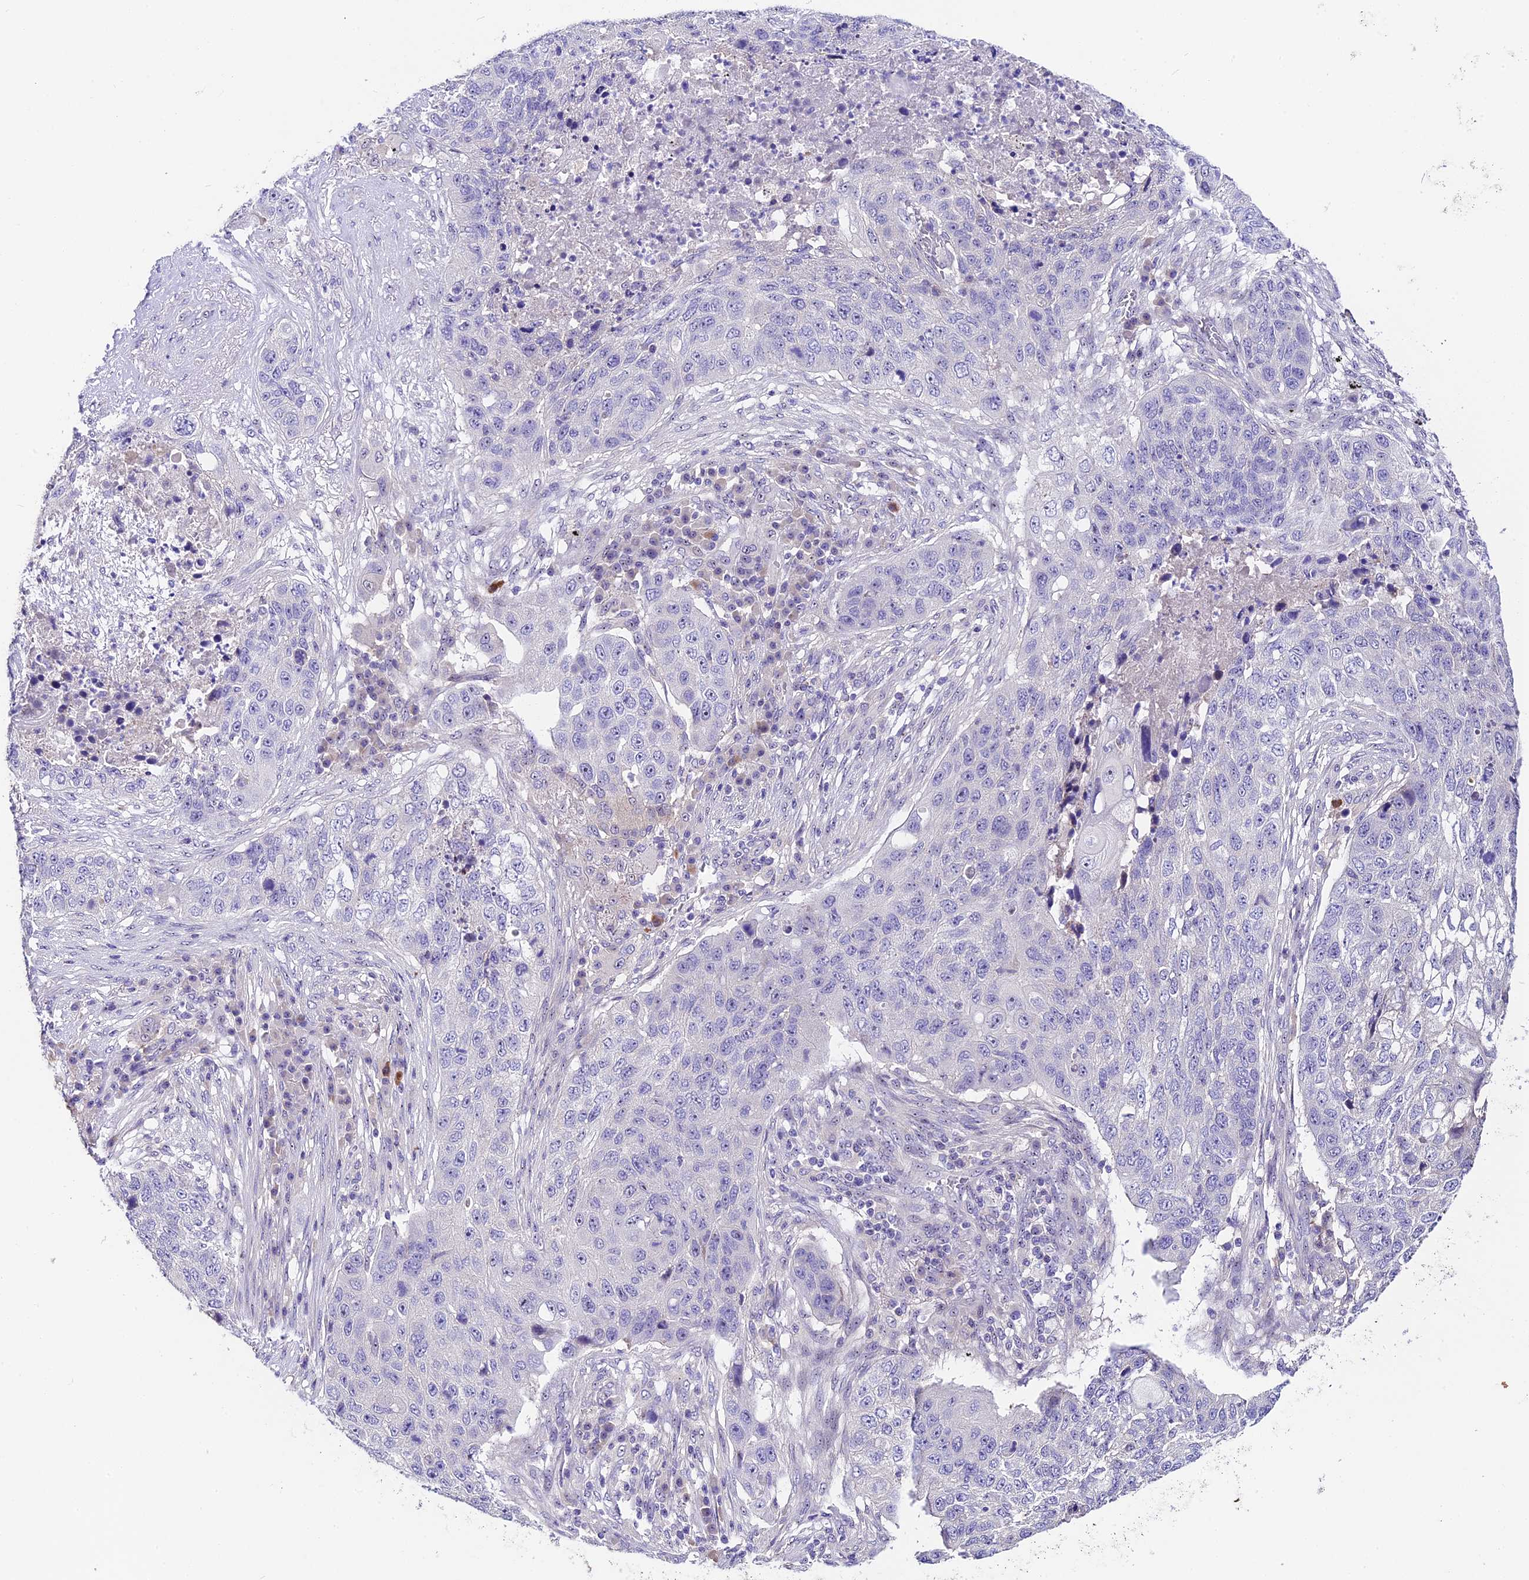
{"staining": {"intensity": "negative", "quantity": "none", "location": "none"}, "tissue": "lung cancer", "cell_type": "Tumor cells", "image_type": "cancer", "snomed": [{"axis": "morphology", "description": "Squamous cell carcinoma, NOS"}, {"axis": "topography", "description": "Lung"}], "caption": "Immunohistochemistry (IHC) micrograph of neoplastic tissue: human lung cancer stained with DAB (3,3'-diaminobenzidine) exhibits no significant protein expression in tumor cells. (DAB (3,3'-diaminobenzidine) IHC visualized using brightfield microscopy, high magnification).", "gene": "DUSP29", "patient": {"sex": "female", "age": 63}}